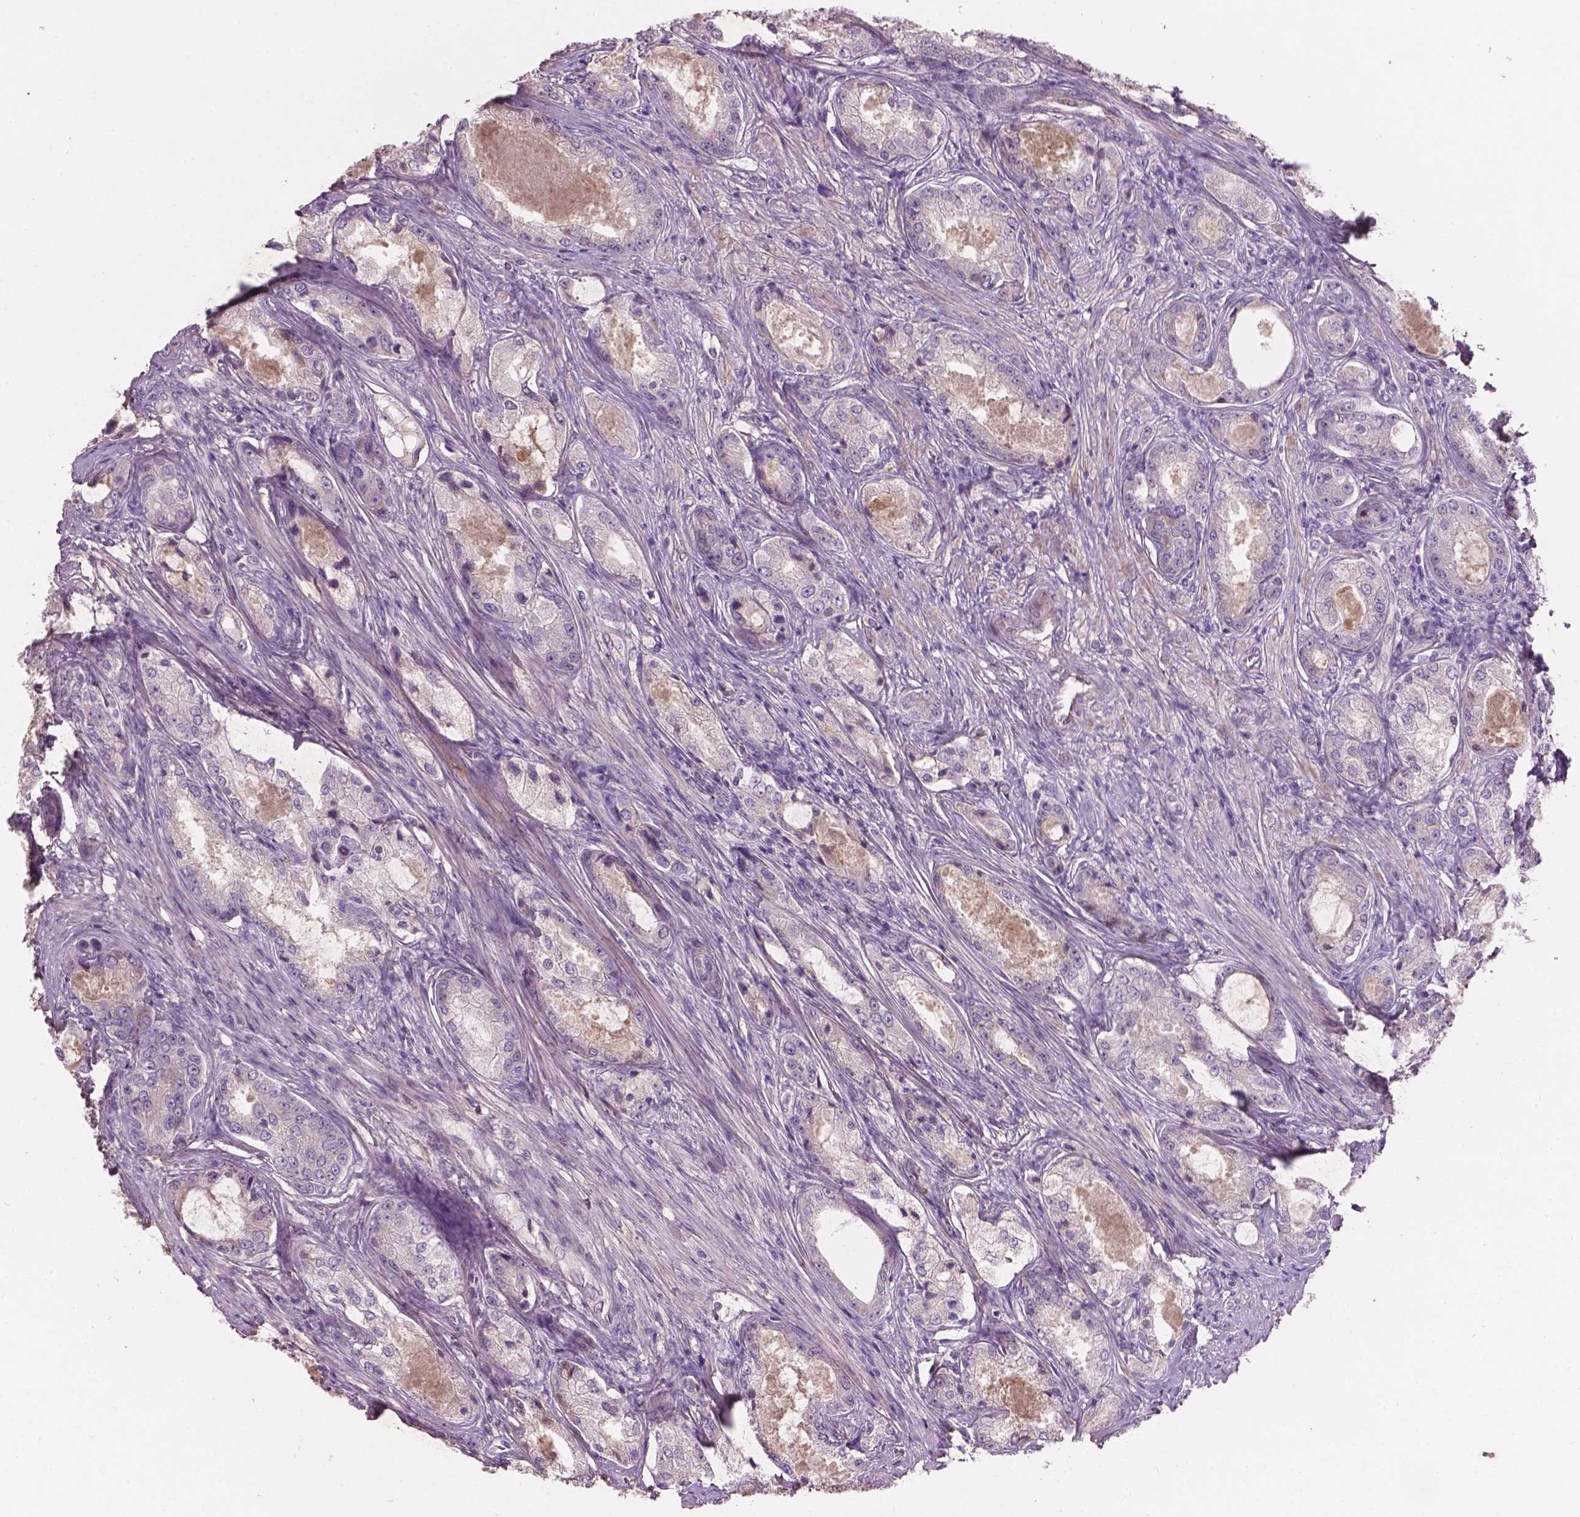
{"staining": {"intensity": "negative", "quantity": "none", "location": "none"}, "tissue": "prostate cancer", "cell_type": "Tumor cells", "image_type": "cancer", "snomed": [{"axis": "morphology", "description": "Adenocarcinoma, Low grade"}, {"axis": "topography", "description": "Prostate"}], "caption": "There is no significant staining in tumor cells of prostate cancer (low-grade adenocarcinoma).", "gene": "SOX17", "patient": {"sex": "male", "age": 68}}